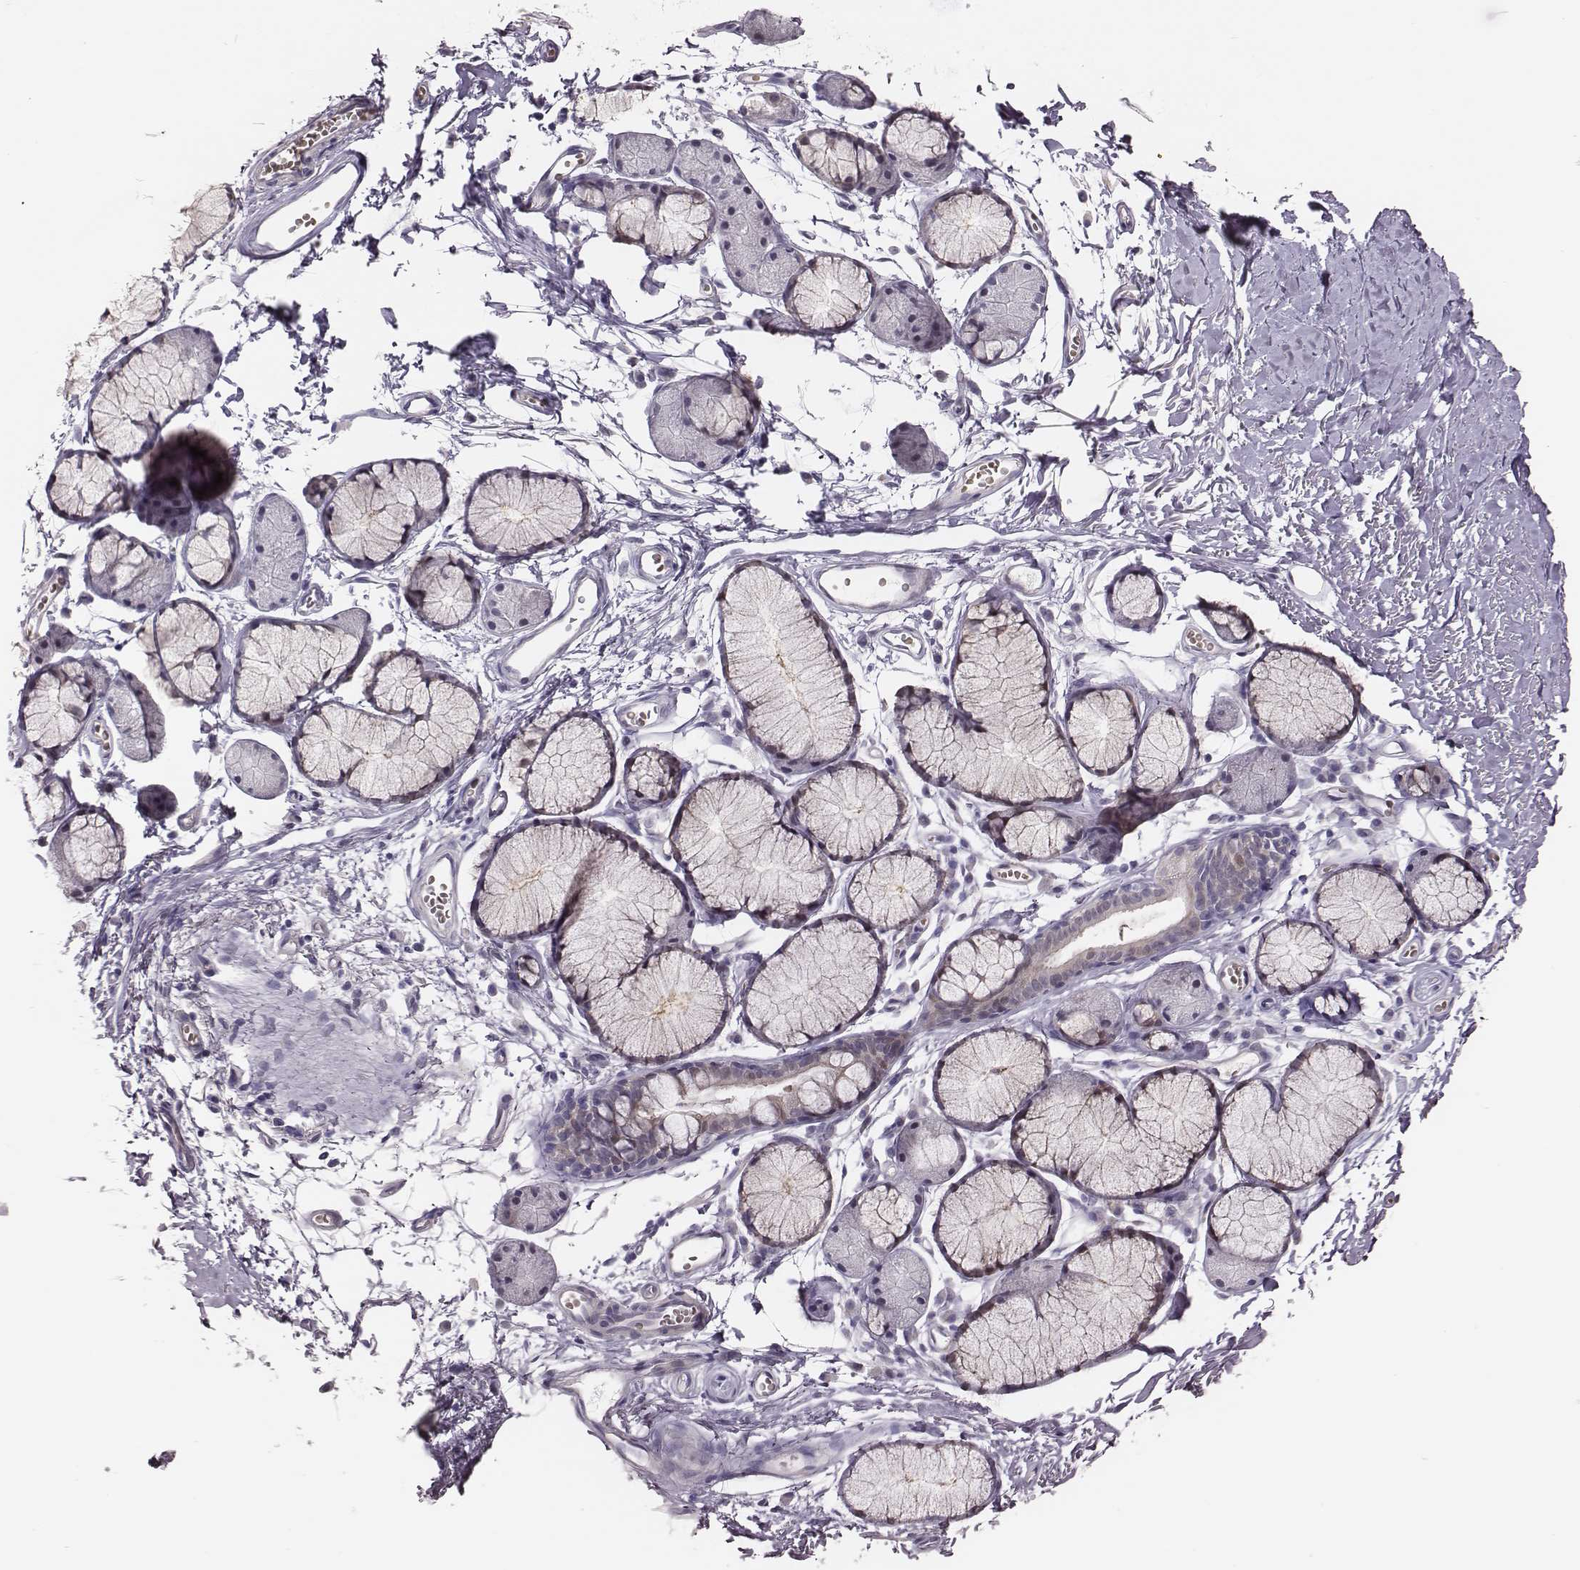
{"staining": {"intensity": "negative", "quantity": "none", "location": "none"}, "tissue": "soft tissue", "cell_type": "Fibroblasts", "image_type": "normal", "snomed": [{"axis": "morphology", "description": "Normal tissue, NOS"}, {"axis": "topography", "description": "Cartilage tissue"}, {"axis": "topography", "description": "Bronchus"}], "caption": "High power microscopy image of an immunohistochemistry histopathology image of benign soft tissue, revealing no significant positivity in fibroblasts.", "gene": "SCML2", "patient": {"sex": "female", "age": 79}}